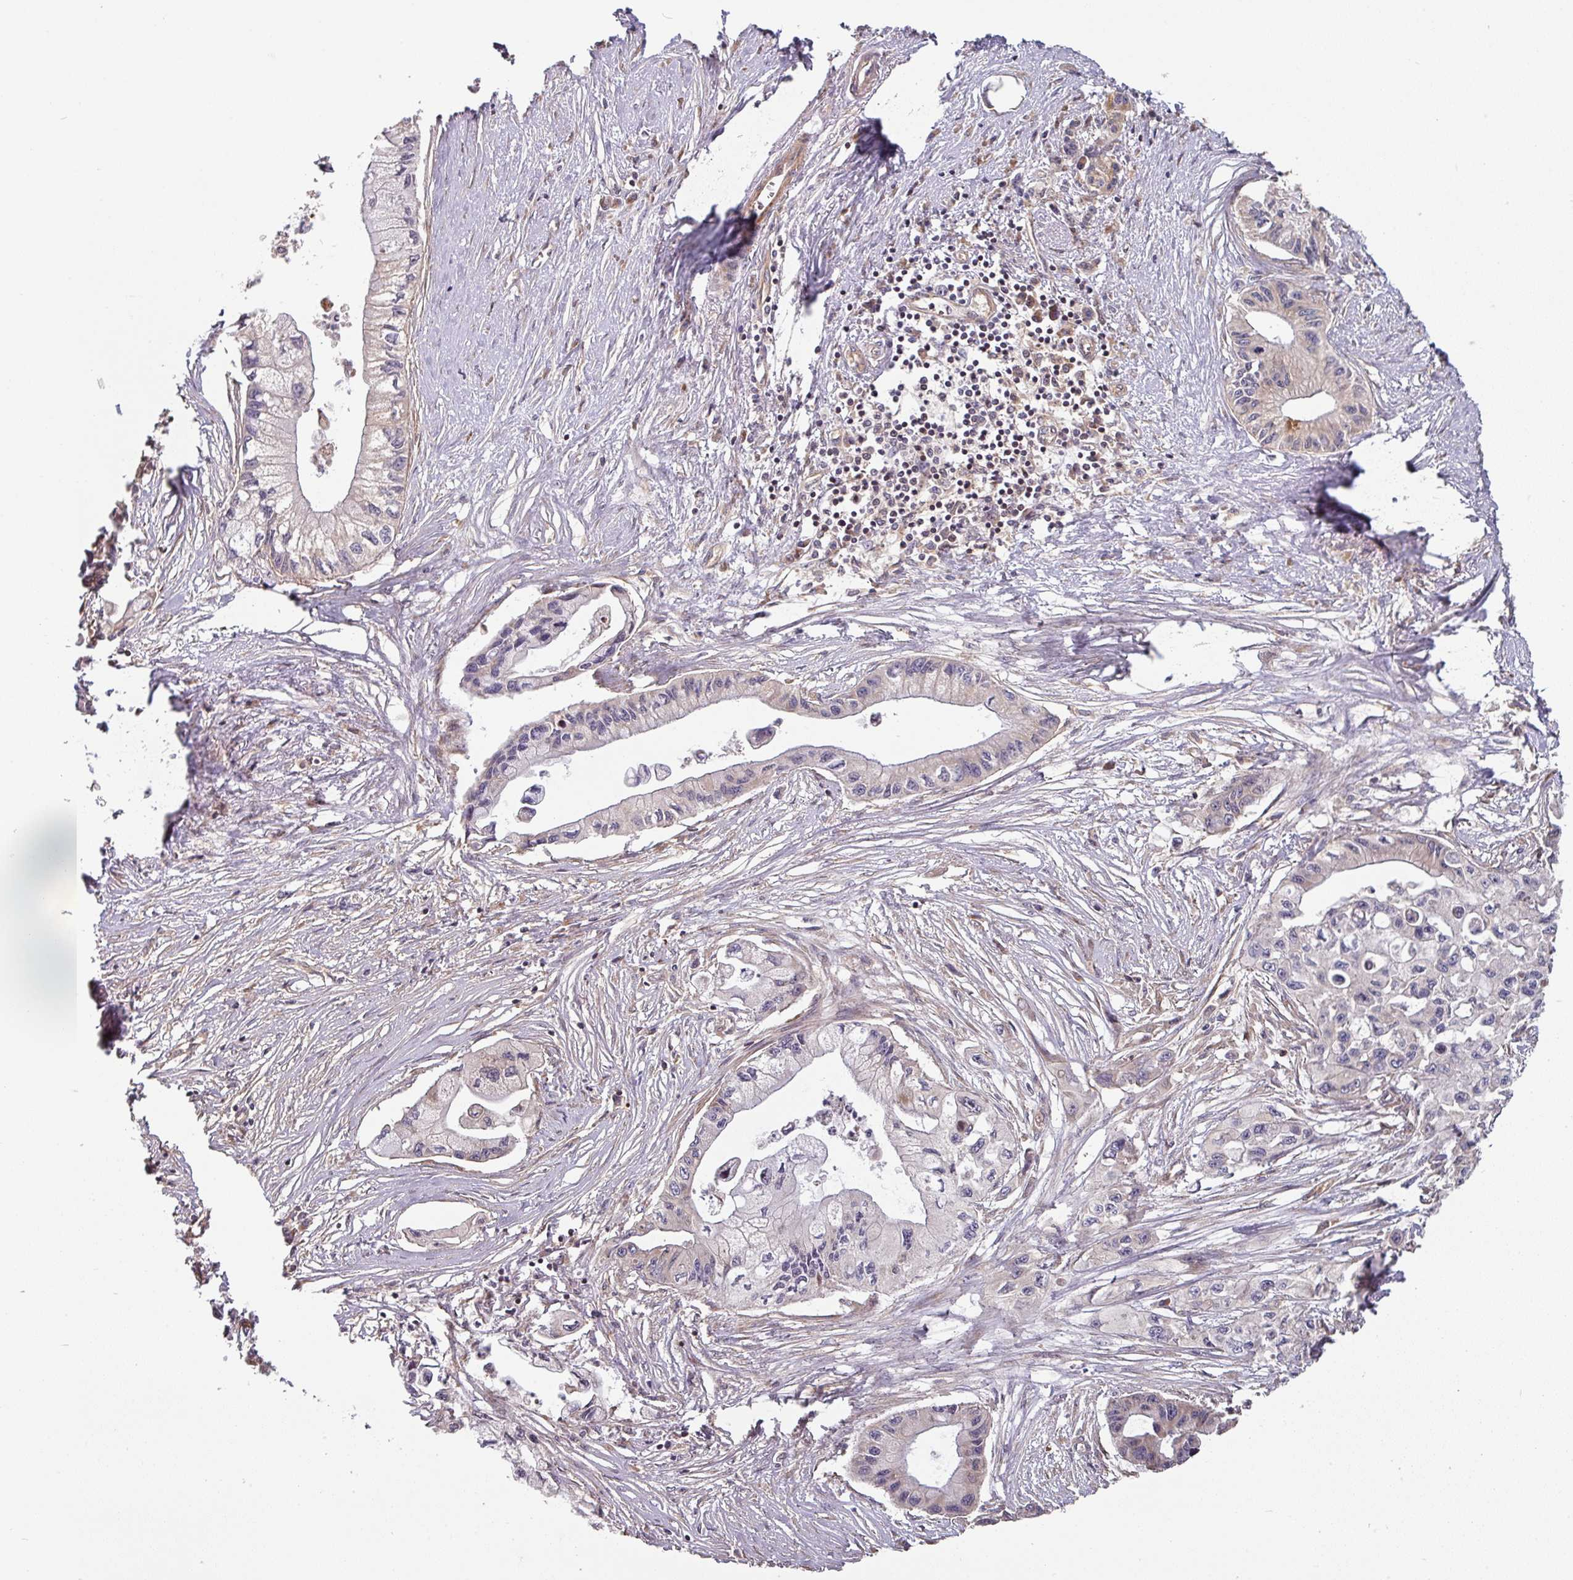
{"staining": {"intensity": "moderate", "quantity": "<25%", "location": "cytoplasmic/membranous"}, "tissue": "pancreatic cancer", "cell_type": "Tumor cells", "image_type": "cancer", "snomed": [{"axis": "morphology", "description": "Adenocarcinoma, NOS"}, {"axis": "topography", "description": "Pancreas"}], "caption": "Pancreatic cancer stained for a protein reveals moderate cytoplasmic/membranous positivity in tumor cells.", "gene": "SIK1", "patient": {"sex": "male", "age": 61}}